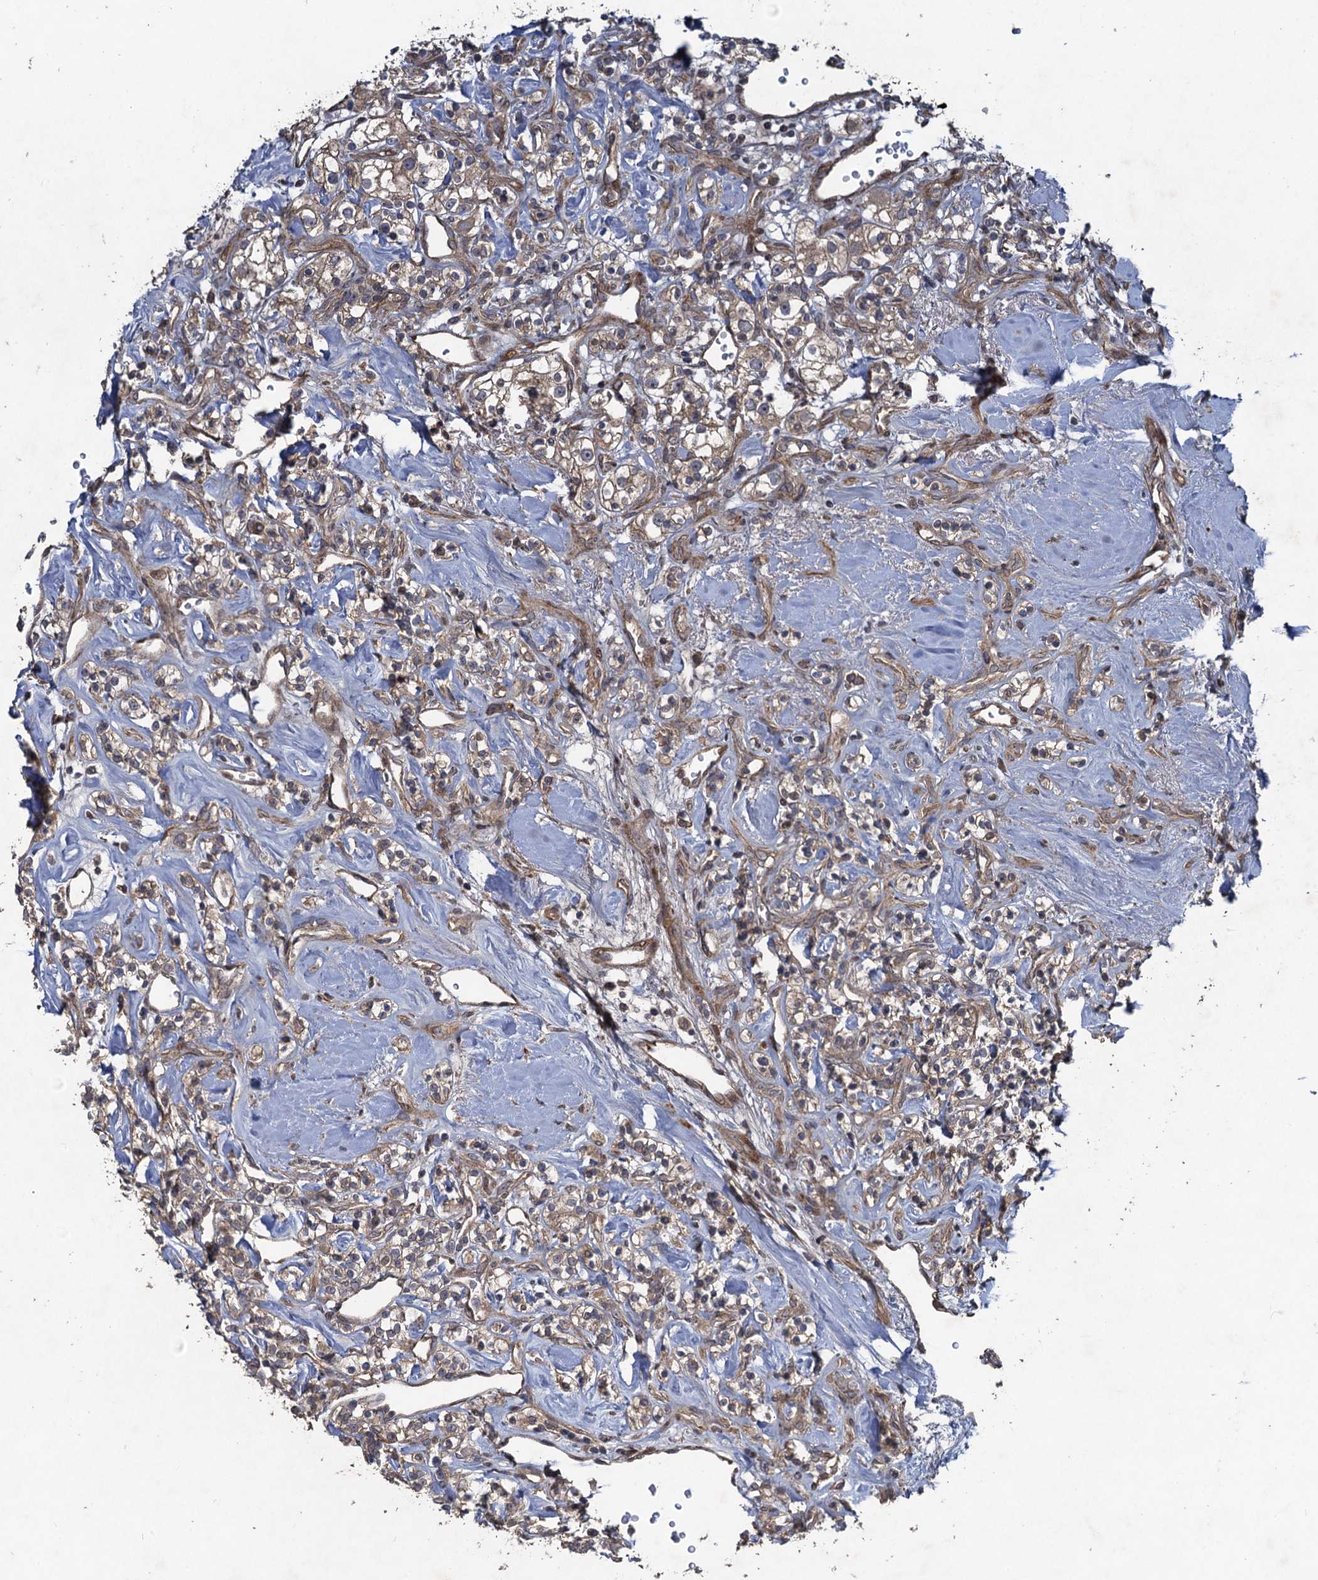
{"staining": {"intensity": "negative", "quantity": "none", "location": "none"}, "tissue": "renal cancer", "cell_type": "Tumor cells", "image_type": "cancer", "snomed": [{"axis": "morphology", "description": "Adenocarcinoma, NOS"}, {"axis": "topography", "description": "Kidney"}], "caption": "Immunohistochemistry (IHC) image of human adenocarcinoma (renal) stained for a protein (brown), which demonstrates no expression in tumor cells.", "gene": "NUDT22", "patient": {"sex": "male", "age": 77}}